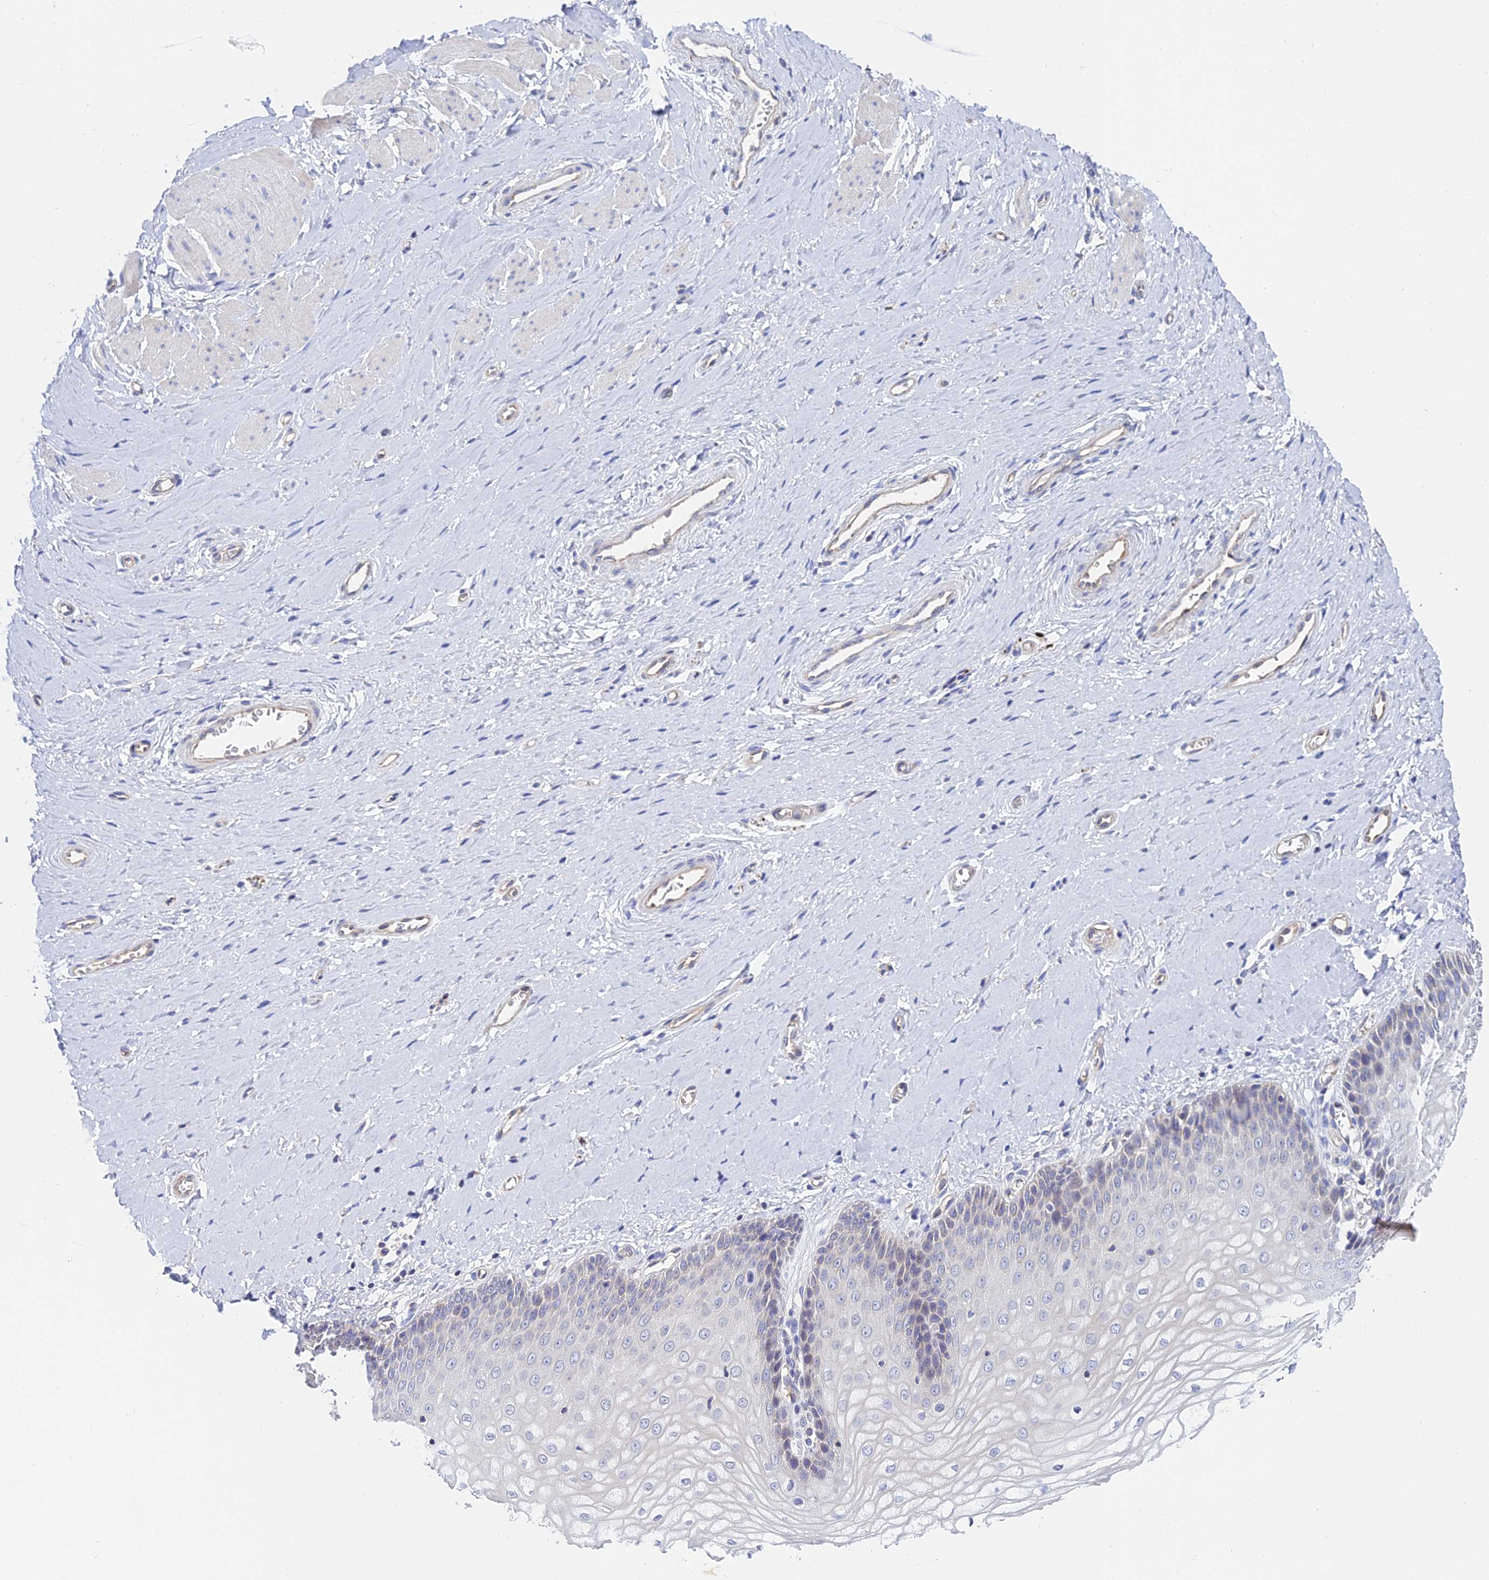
{"staining": {"intensity": "weak", "quantity": "<25%", "location": "cytoplasmic/membranous"}, "tissue": "vagina", "cell_type": "Squamous epithelial cells", "image_type": "normal", "snomed": [{"axis": "morphology", "description": "Normal tissue, NOS"}, {"axis": "topography", "description": "Vagina"}], "caption": "This is an IHC photomicrograph of normal human vagina. There is no expression in squamous epithelial cells.", "gene": "APOBEC3H", "patient": {"sex": "female", "age": 65}}